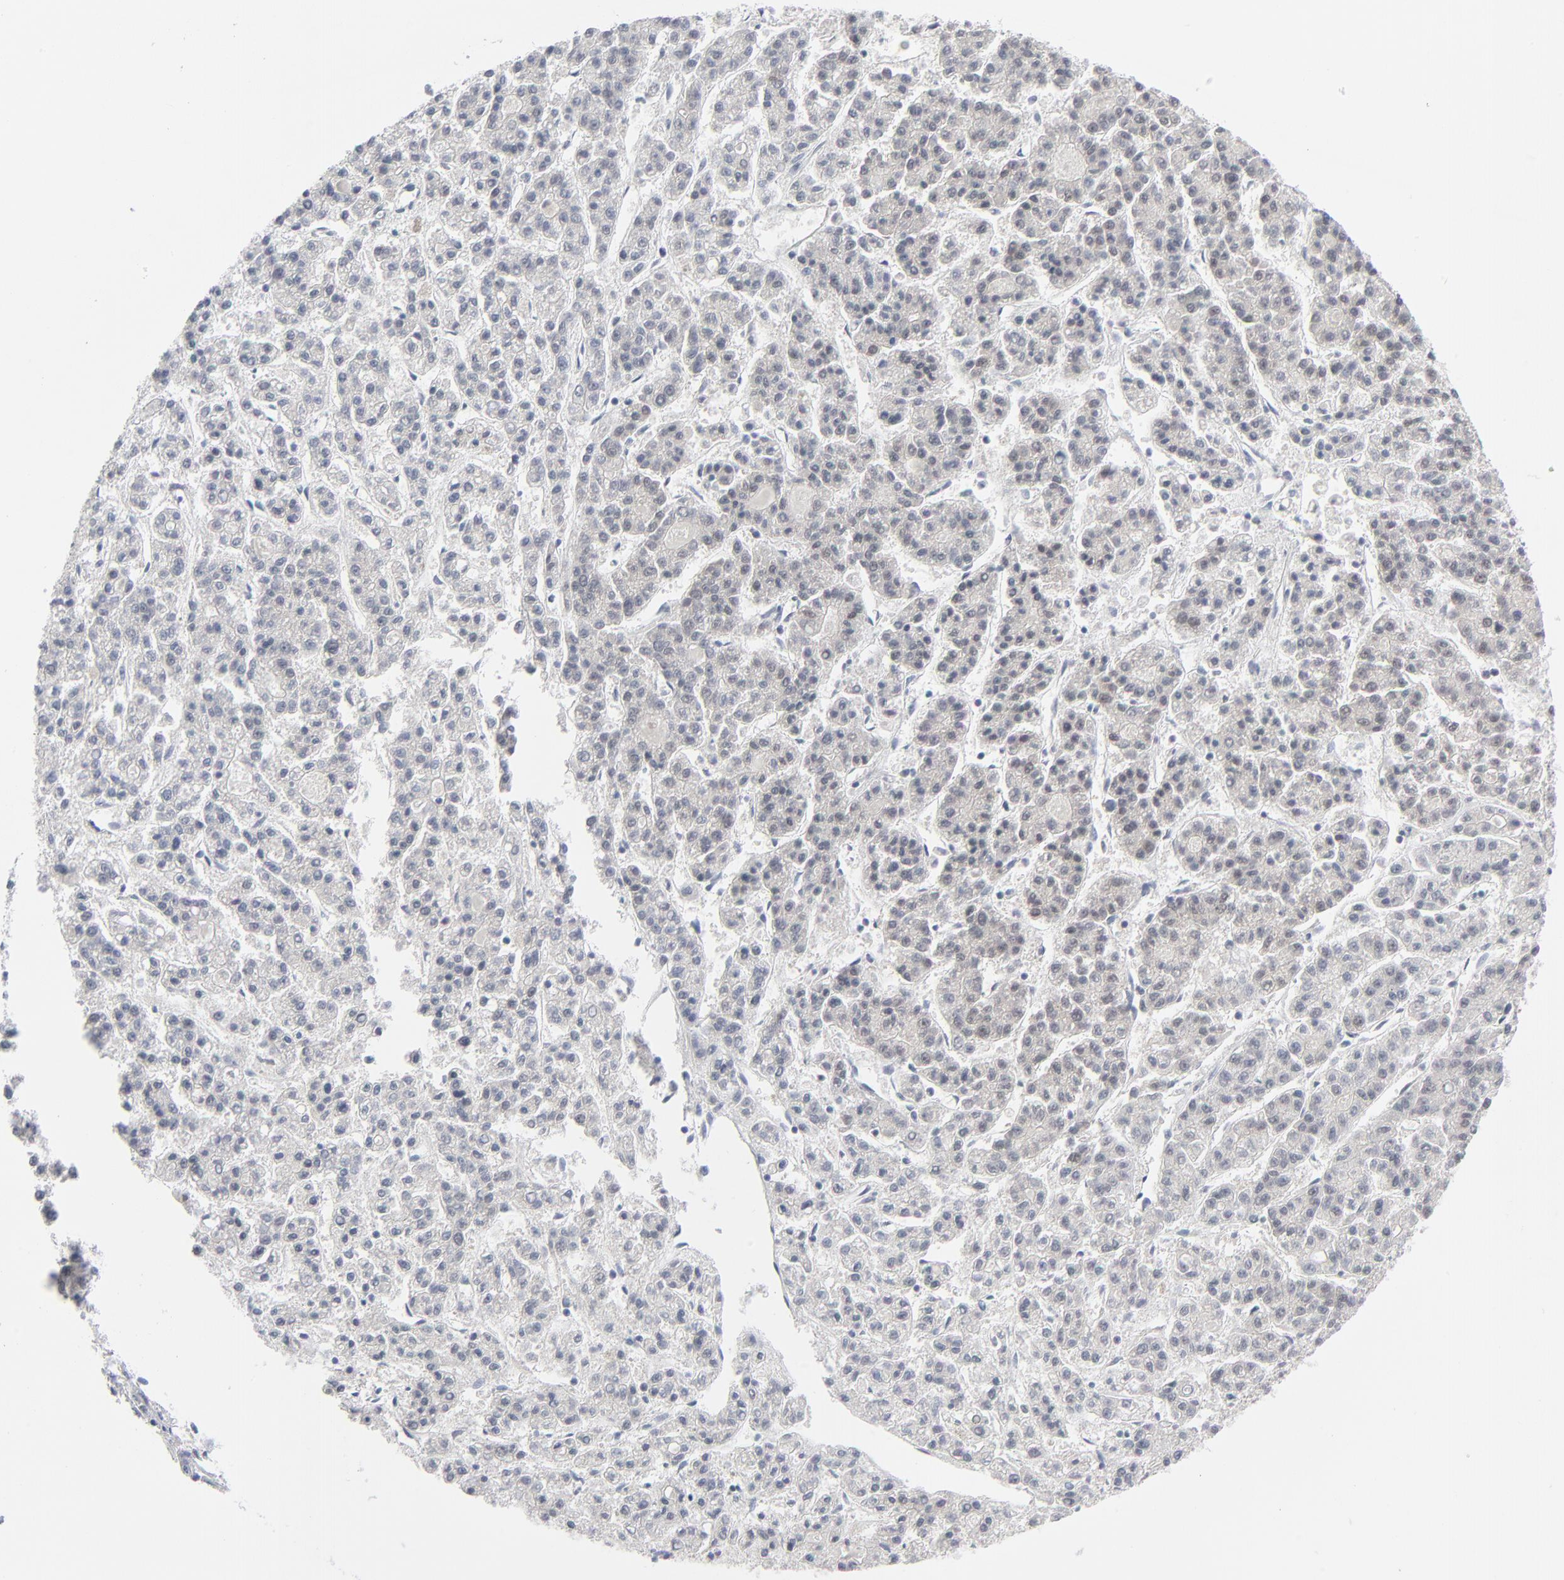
{"staining": {"intensity": "negative", "quantity": "none", "location": "none"}, "tissue": "liver cancer", "cell_type": "Tumor cells", "image_type": "cancer", "snomed": [{"axis": "morphology", "description": "Carcinoma, Hepatocellular, NOS"}, {"axis": "topography", "description": "Liver"}], "caption": "Immunohistochemistry (IHC) micrograph of neoplastic tissue: human hepatocellular carcinoma (liver) stained with DAB demonstrates no significant protein staining in tumor cells. Nuclei are stained in blue.", "gene": "RPS6KB1", "patient": {"sex": "male", "age": 70}}